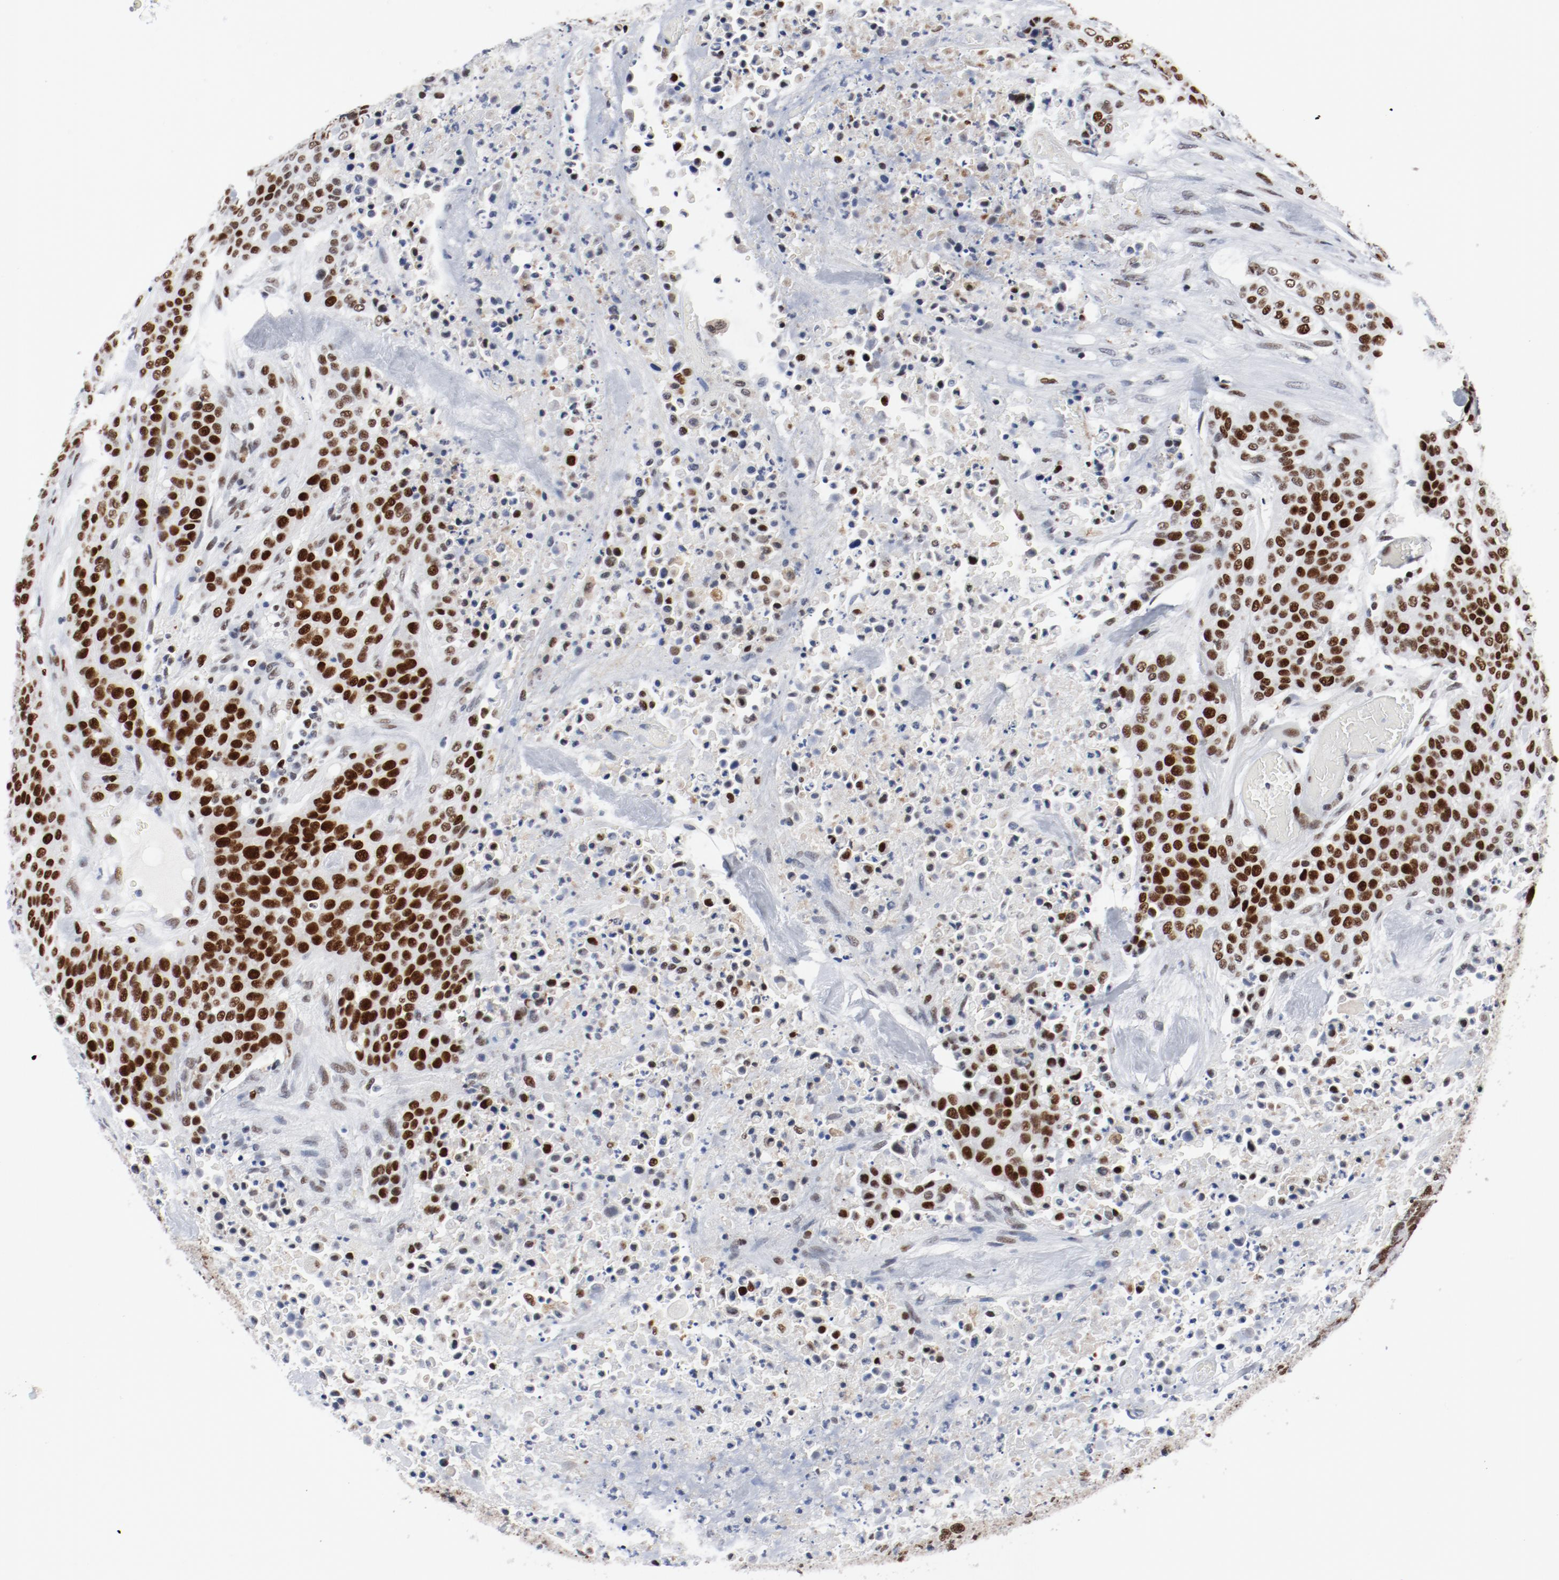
{"staining": {"intensity": "strong", "quantity": ">75%", "location": "nuclear"}, "tissue": "urothelial cancer", "cell_type": "Tumor cells", "image_type": "cancer", "snomed": [{"axis": "morphology", "description": "Urothelial carcinoma, High grade"}, {"axis": "topography", "description": "Urinary bladder"}], "caption": "Human high-grade urothelial carcinoma stained with a brown dye exhibits strong nuclear positive staining in approximately >75% of tumor cells.", "gene": "POLD1", "patient": {"sex": "male", "age": 74}}